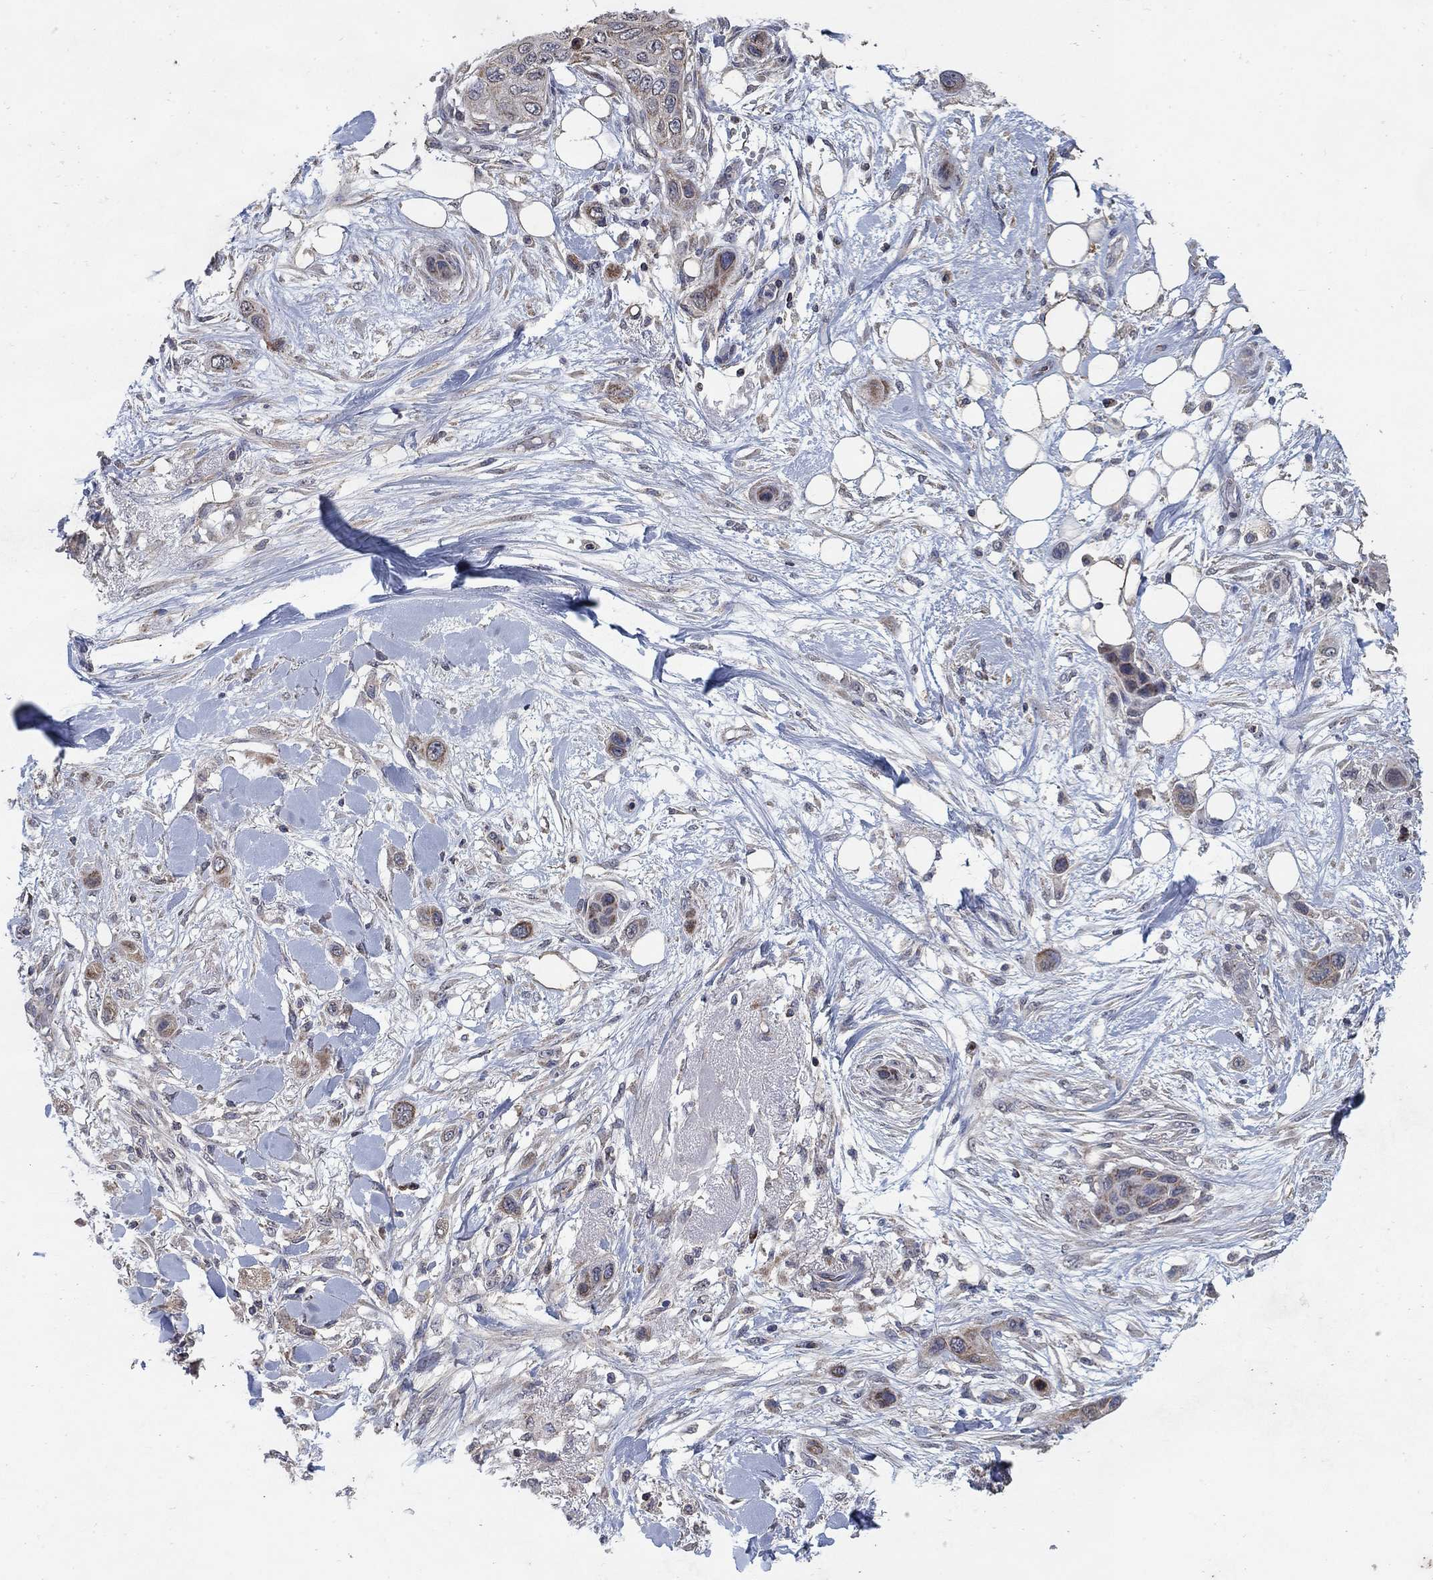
{"staining": {"intensity": "weak", "quantity": ">75%", "location": "cytoplasmic/membranous"}, "tissue": "skin cancer", "cell_type": "Tumor cells", "image_type": "cancer", "snomed": [{"axis": "morphology", "description": "Squamous cell carcinoma, NOS"}, {"axis": "topography", "description": "Skin"}], "caption": "Tumor cells display weak cytoplasmic/membranous positivity in about >75% of cells in skin cancer.", "gene": "GPSM1", "patient": {"sex": "male", "age": 79}}